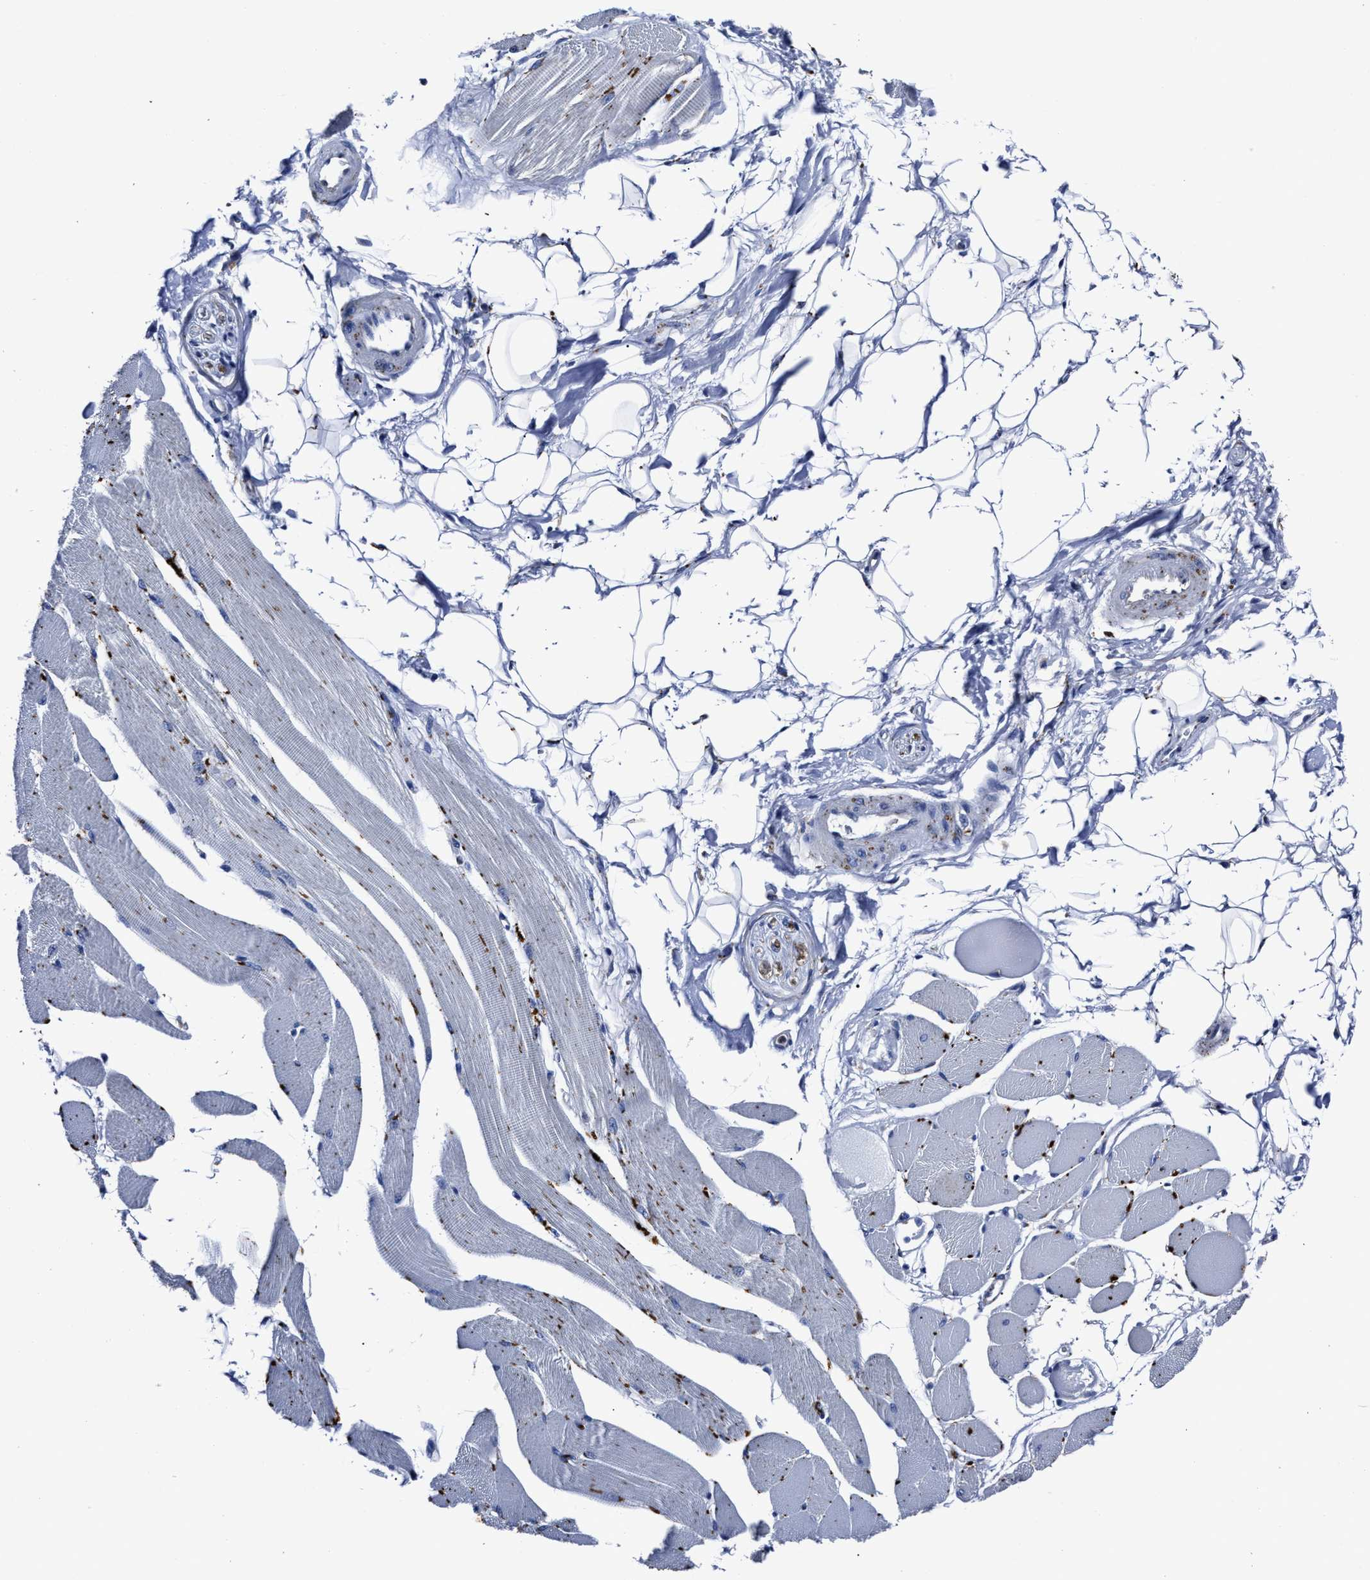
{"staining": {"intensity": "strong", "quantity": "<25%", "location": "cytoplasmic/membranous"}, "tissue": "skeletal muscle", "cell_type": "Myocytes", "image_type": "normal", "snomed": [{"axis": "morphology", "description": "Normal tissue, NOS"}, {"axis": "topography", "description": "Skeletal muscle"}, {"axis": "topography", "description": "Peripheral nerve tissue"}], "caption": "Brown immunohistochemical staining in normal human skeletal muscle demonstrates strong cytoplasmic/membranous expression in about <25% of myocytes. (DAB (3,3'-diaminobenzidine) IHC, brown staining for protein, blue staining for nuclei).", "gene": "LAMTOR4", "patient": {"sex": "female", "age": 84}}